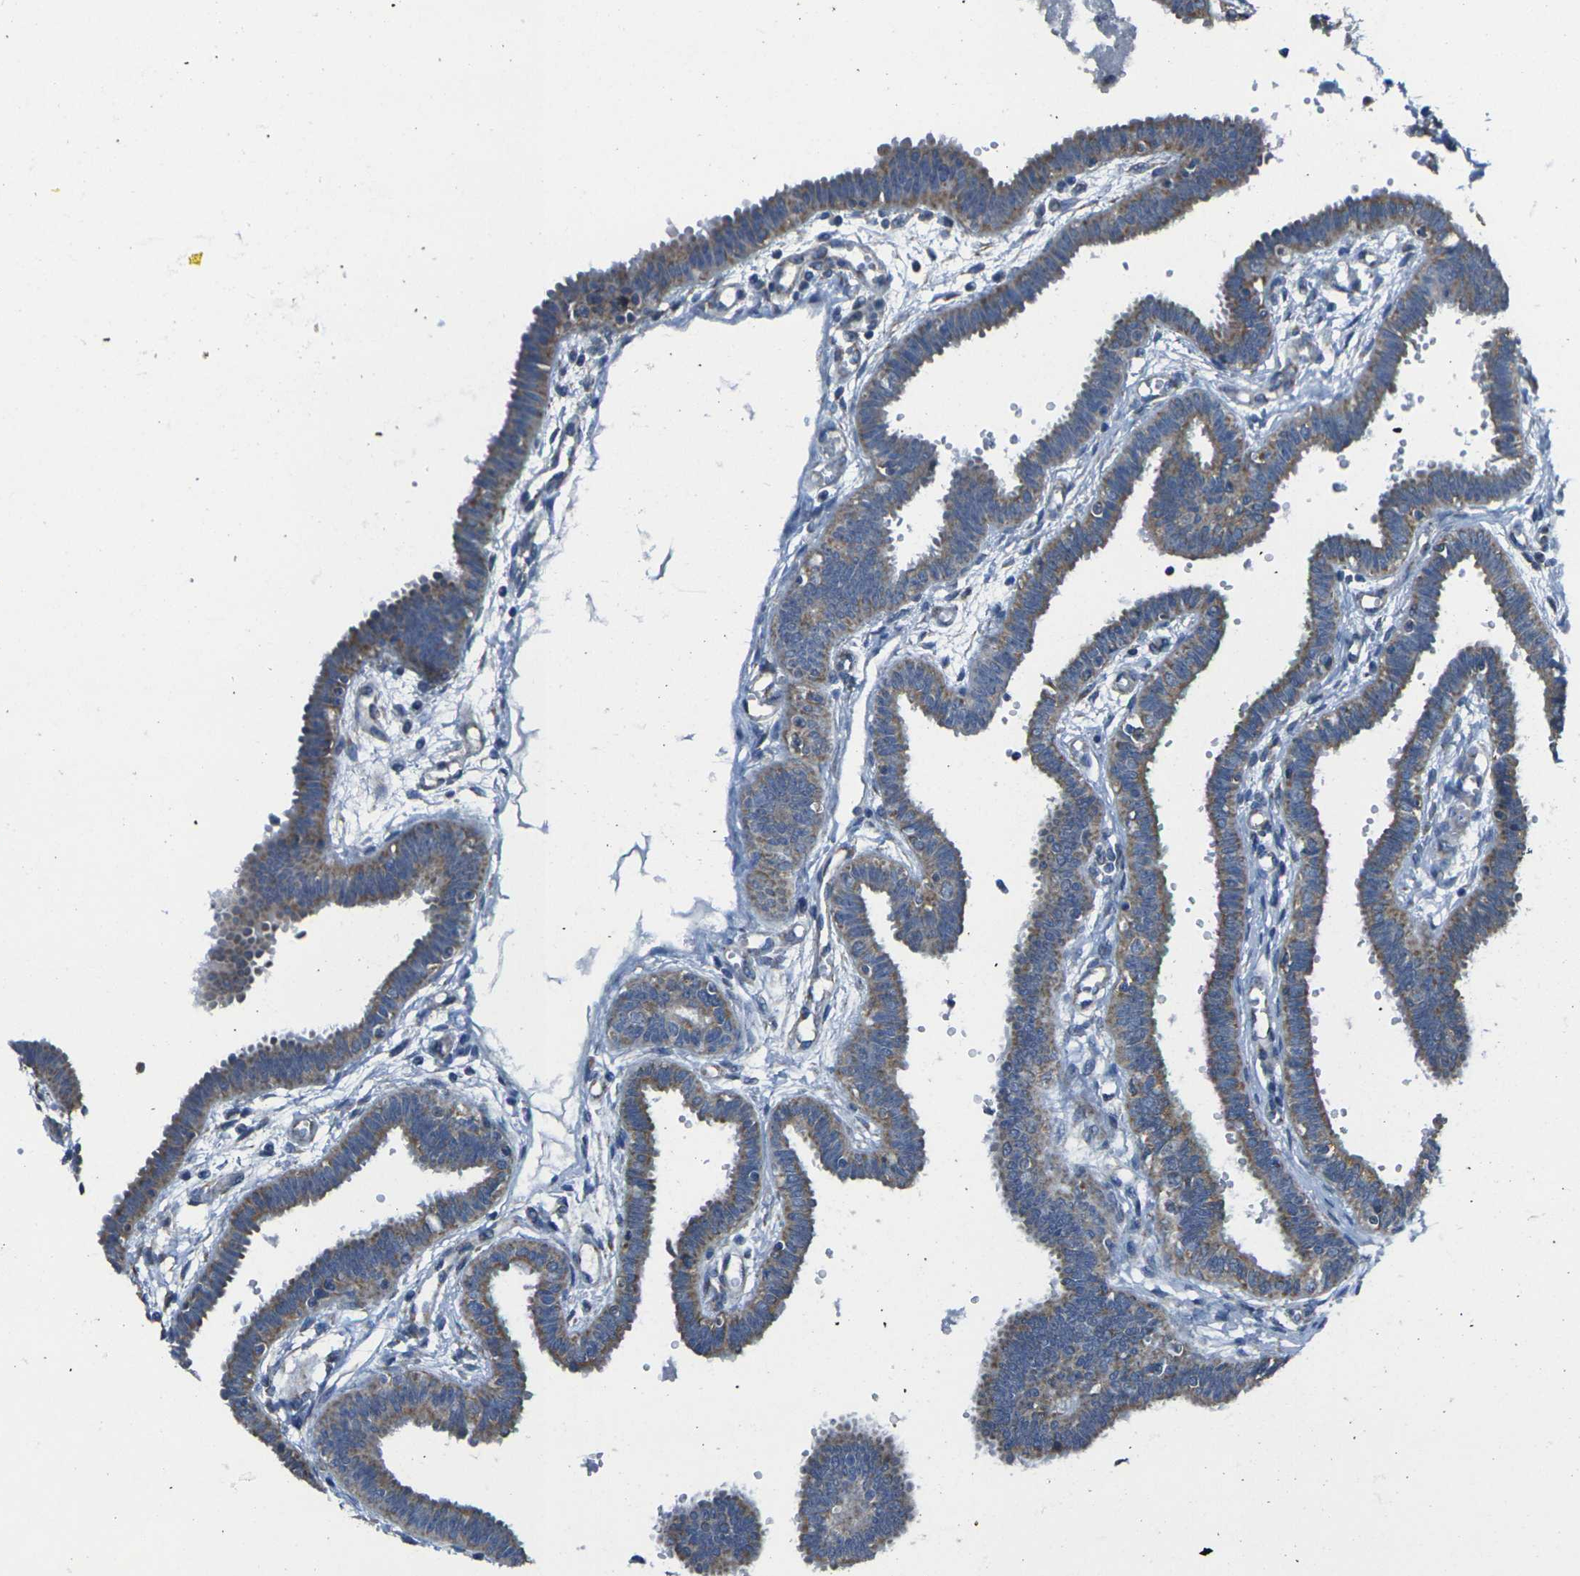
{"staining": {"intensity": "moderate", "quantity": ">75%", "location": "cytoplasmic/membranous"}, "tissue": "fallopian tube", "cell_type": "Glandular cells", "image_type": "normal", "snomed": [{"axis": "morphology", "description": "Normal tissue, NOS"}, {"axis": "topography", "description": "Fallopian tube"}], "caption": "DAB (3,3'-diaminobenzidine) immunohistochemical staining of unremarkable human fallopian tube shows moderate cytoplasmic/membranous protein staining in approximately >75% of glandular cells.", "gene": "TMEM120B", "patient": {"sex": "female", "age": 32}}